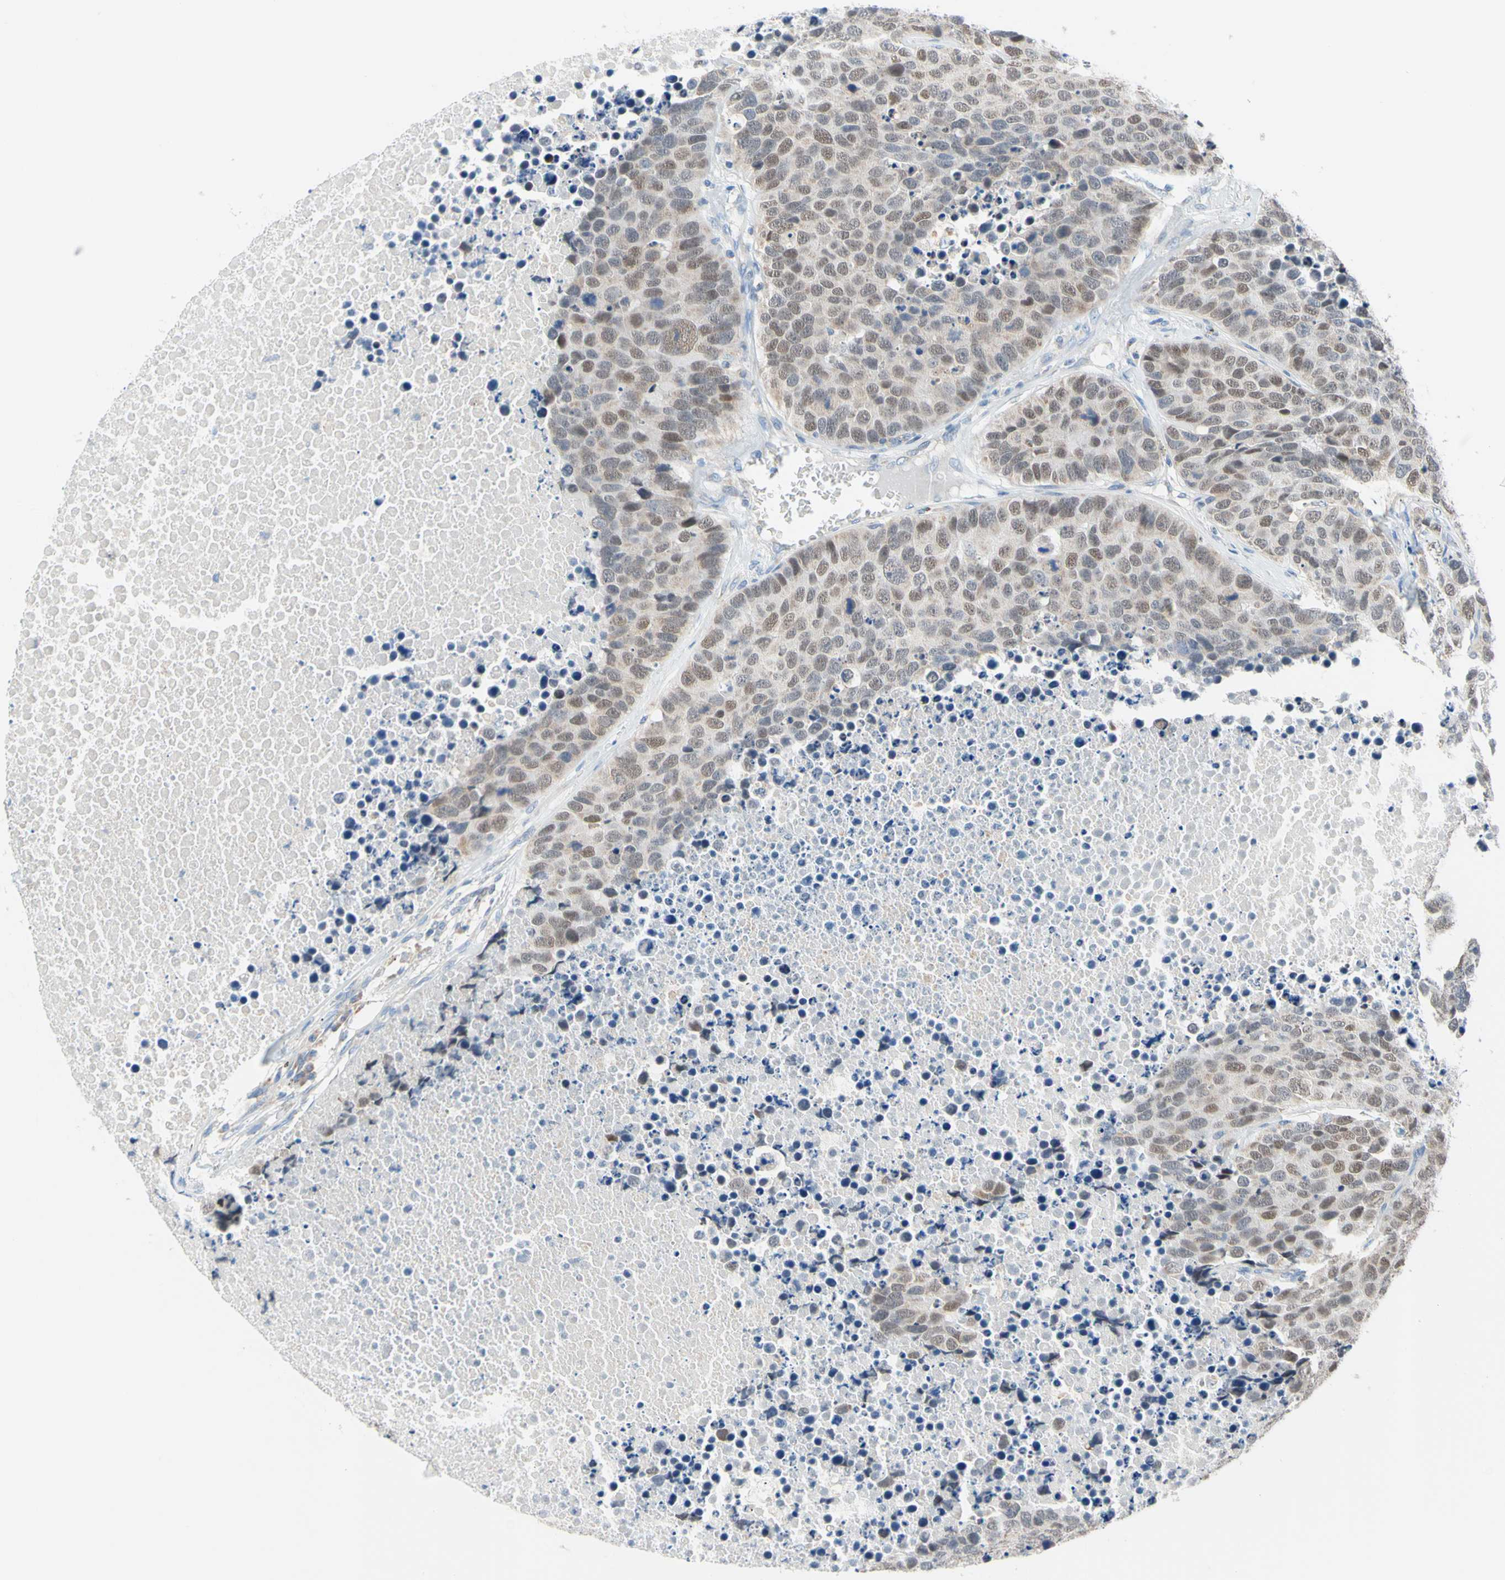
{"staining": {"intensity": "weak", "quantity": ">75%", "location": "cytoplasmic/membranous"}, "tissue": "carcinoid", "cell_type": "Tumor cells", "image_type": "cancer", "snomed": [{"axis": "morphology", "description": "Carcinoid, malignant, NOS"}, {"axis": "topography", "description": "Lung"}], "caption": "Weak cytoplasmic/membranous expression is present in about >75% of tumor cells in carcinoid. (brown staining indicates protein expression, while blue staining denotes nuclei).", "gene": "MFF", "patient": {"sex": "male", "age": 60}}